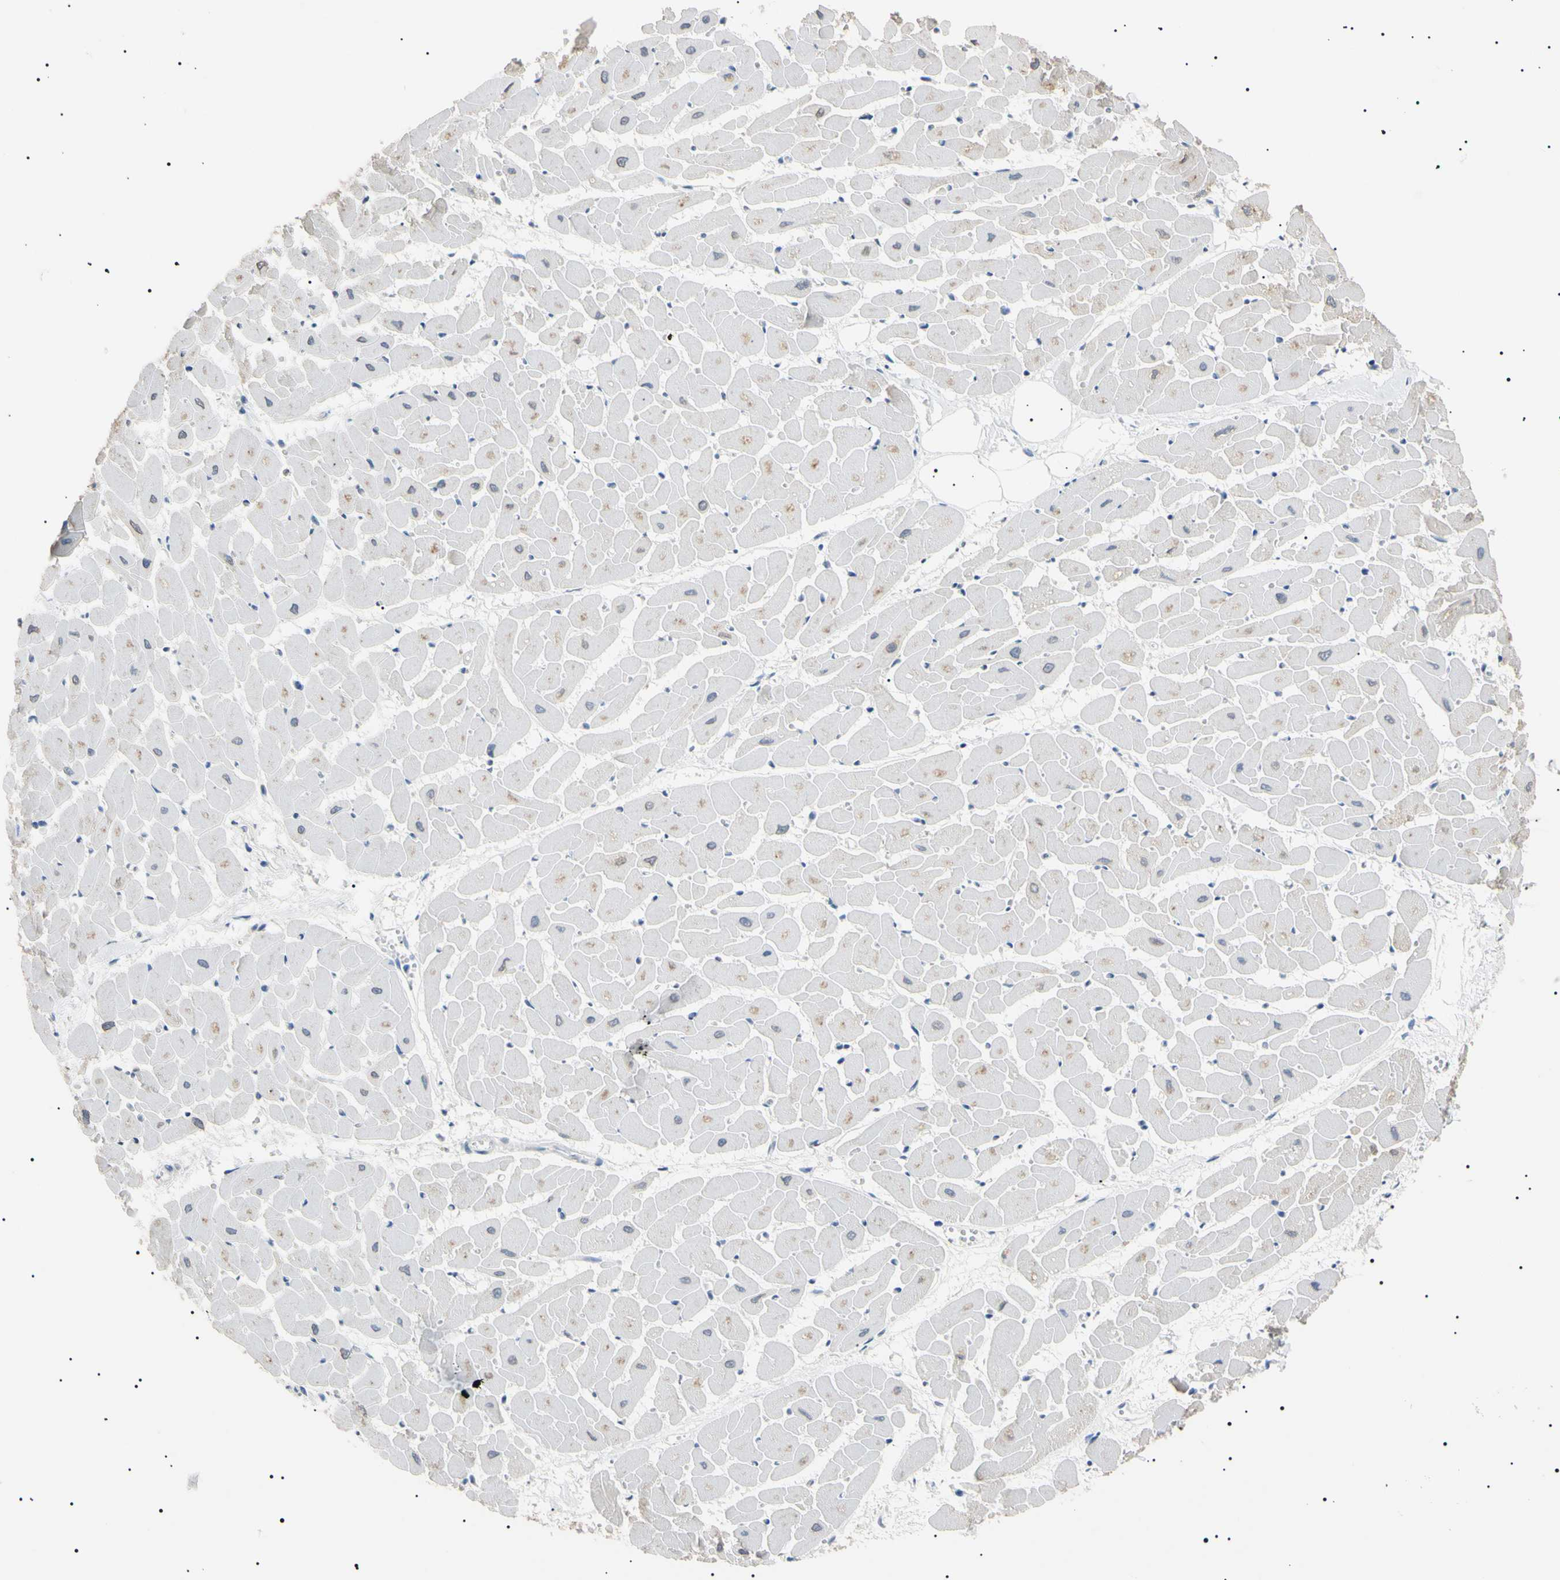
{"staining": {"intensity": "weak", "quantity": "<25%", "location": "cytoplasmic/membranous"}, "tissue": "heart muscle", "cell_type": "Cardiomyocytes", "image_type": "normal", "snomed": [{"axis": "morphology", "description": "Normal tissue, NOS"}, {"axis": "topography", "description": "Heart"}], "caption": "There is no significant expression in cardiomyocytes of heart muscle. The staining is performed using DAB brown chromogen with nuclei counter-stained in using hematoxylin.", "gene": "CGB3", "patient": {"sex": "female", "age": 19}}